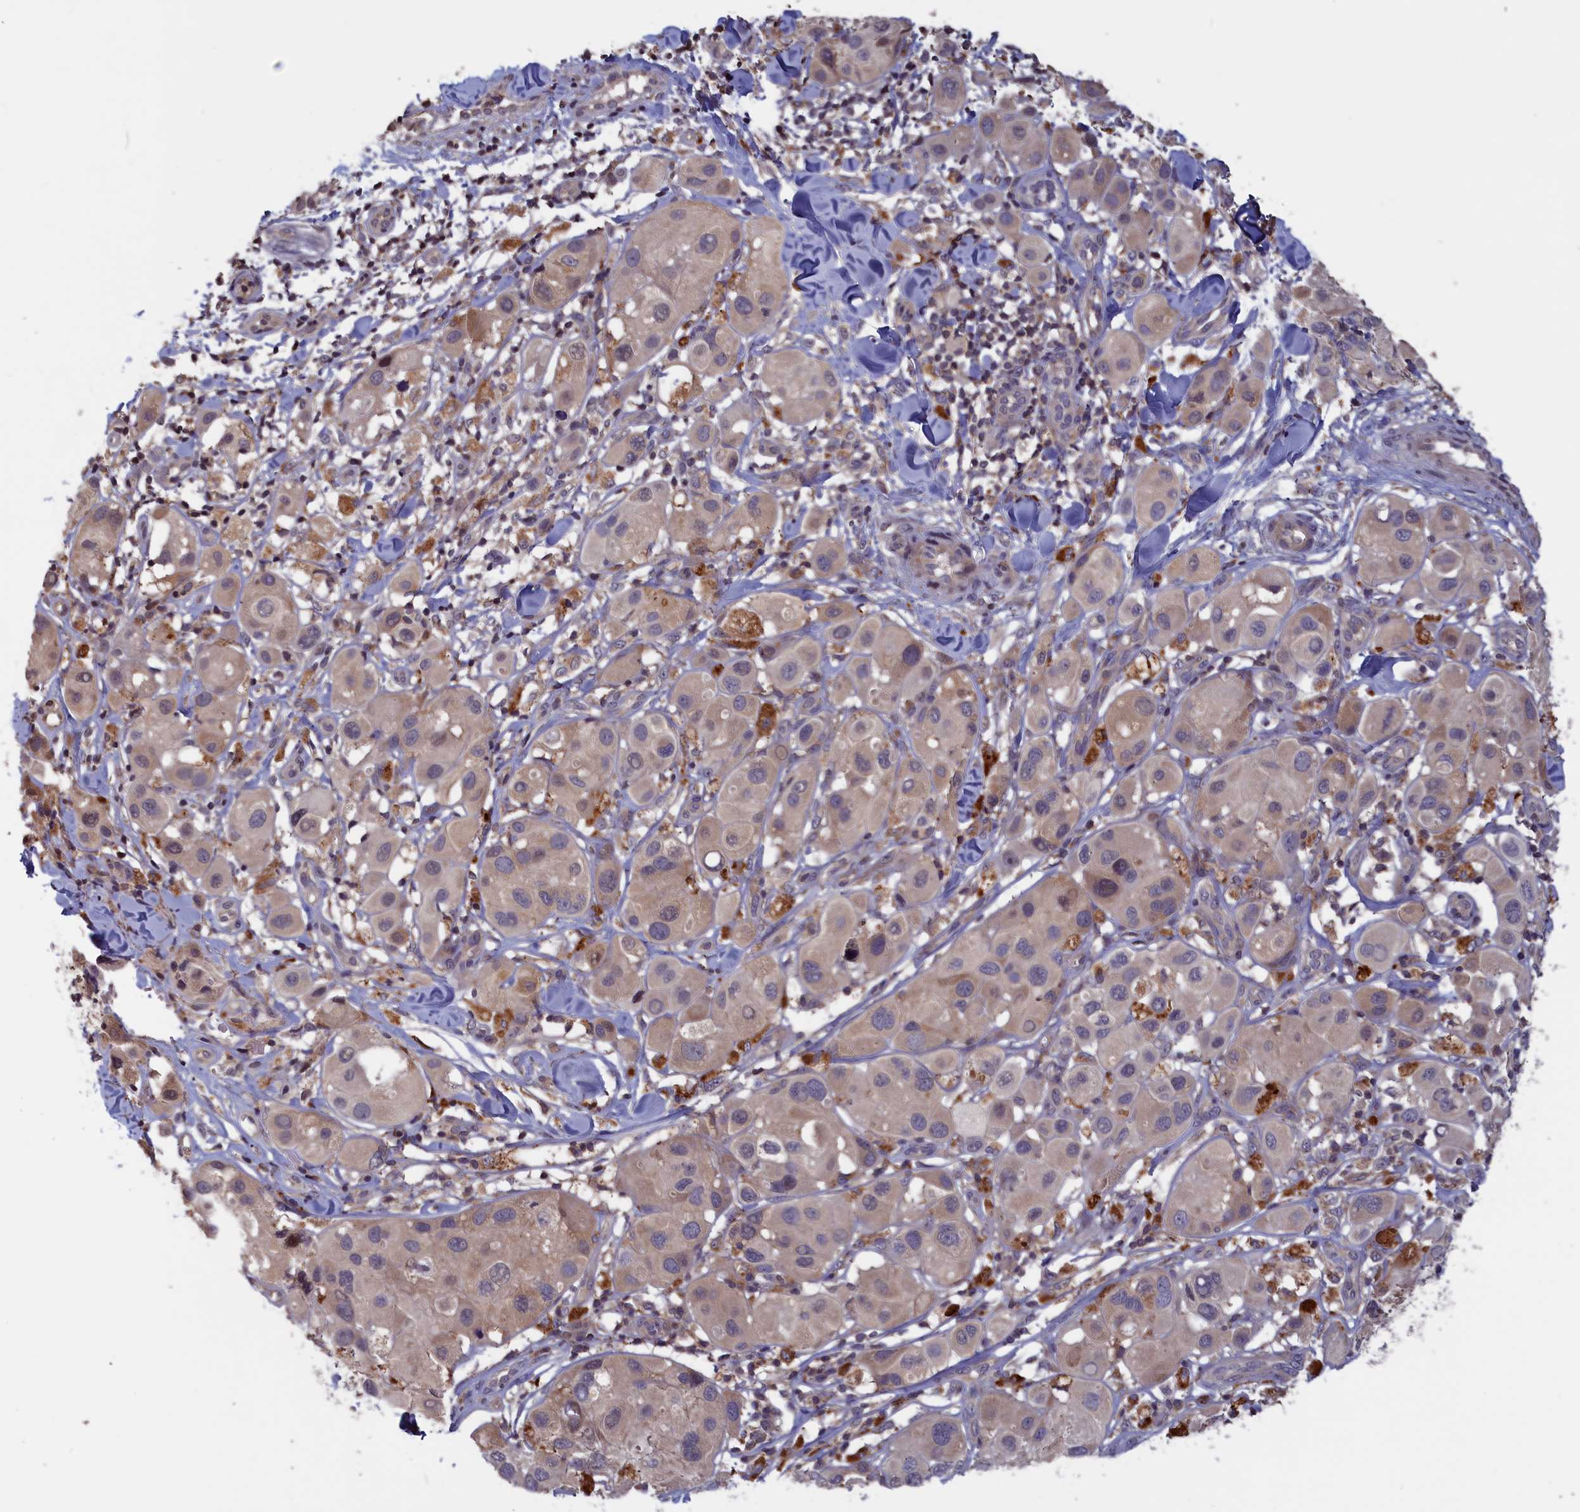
{"staining": {"intensity": "weak", "quantity": "<25%", "location": "cytoplasmic/membranous"}, "tissue": "melanoma", "cell_type": "Tumor cells", "image_type": "cancer", "snomed": [{"axis": "morphology", "description": "Malignant melanoma, Metastatic site"}, {"axis": "topography", "description": "Skin"}], "caption": "Tumor cells show no significant protein expression in melanoma.", "gene": "CACTIN", "patient": {"sex": "male", "age": 41}}